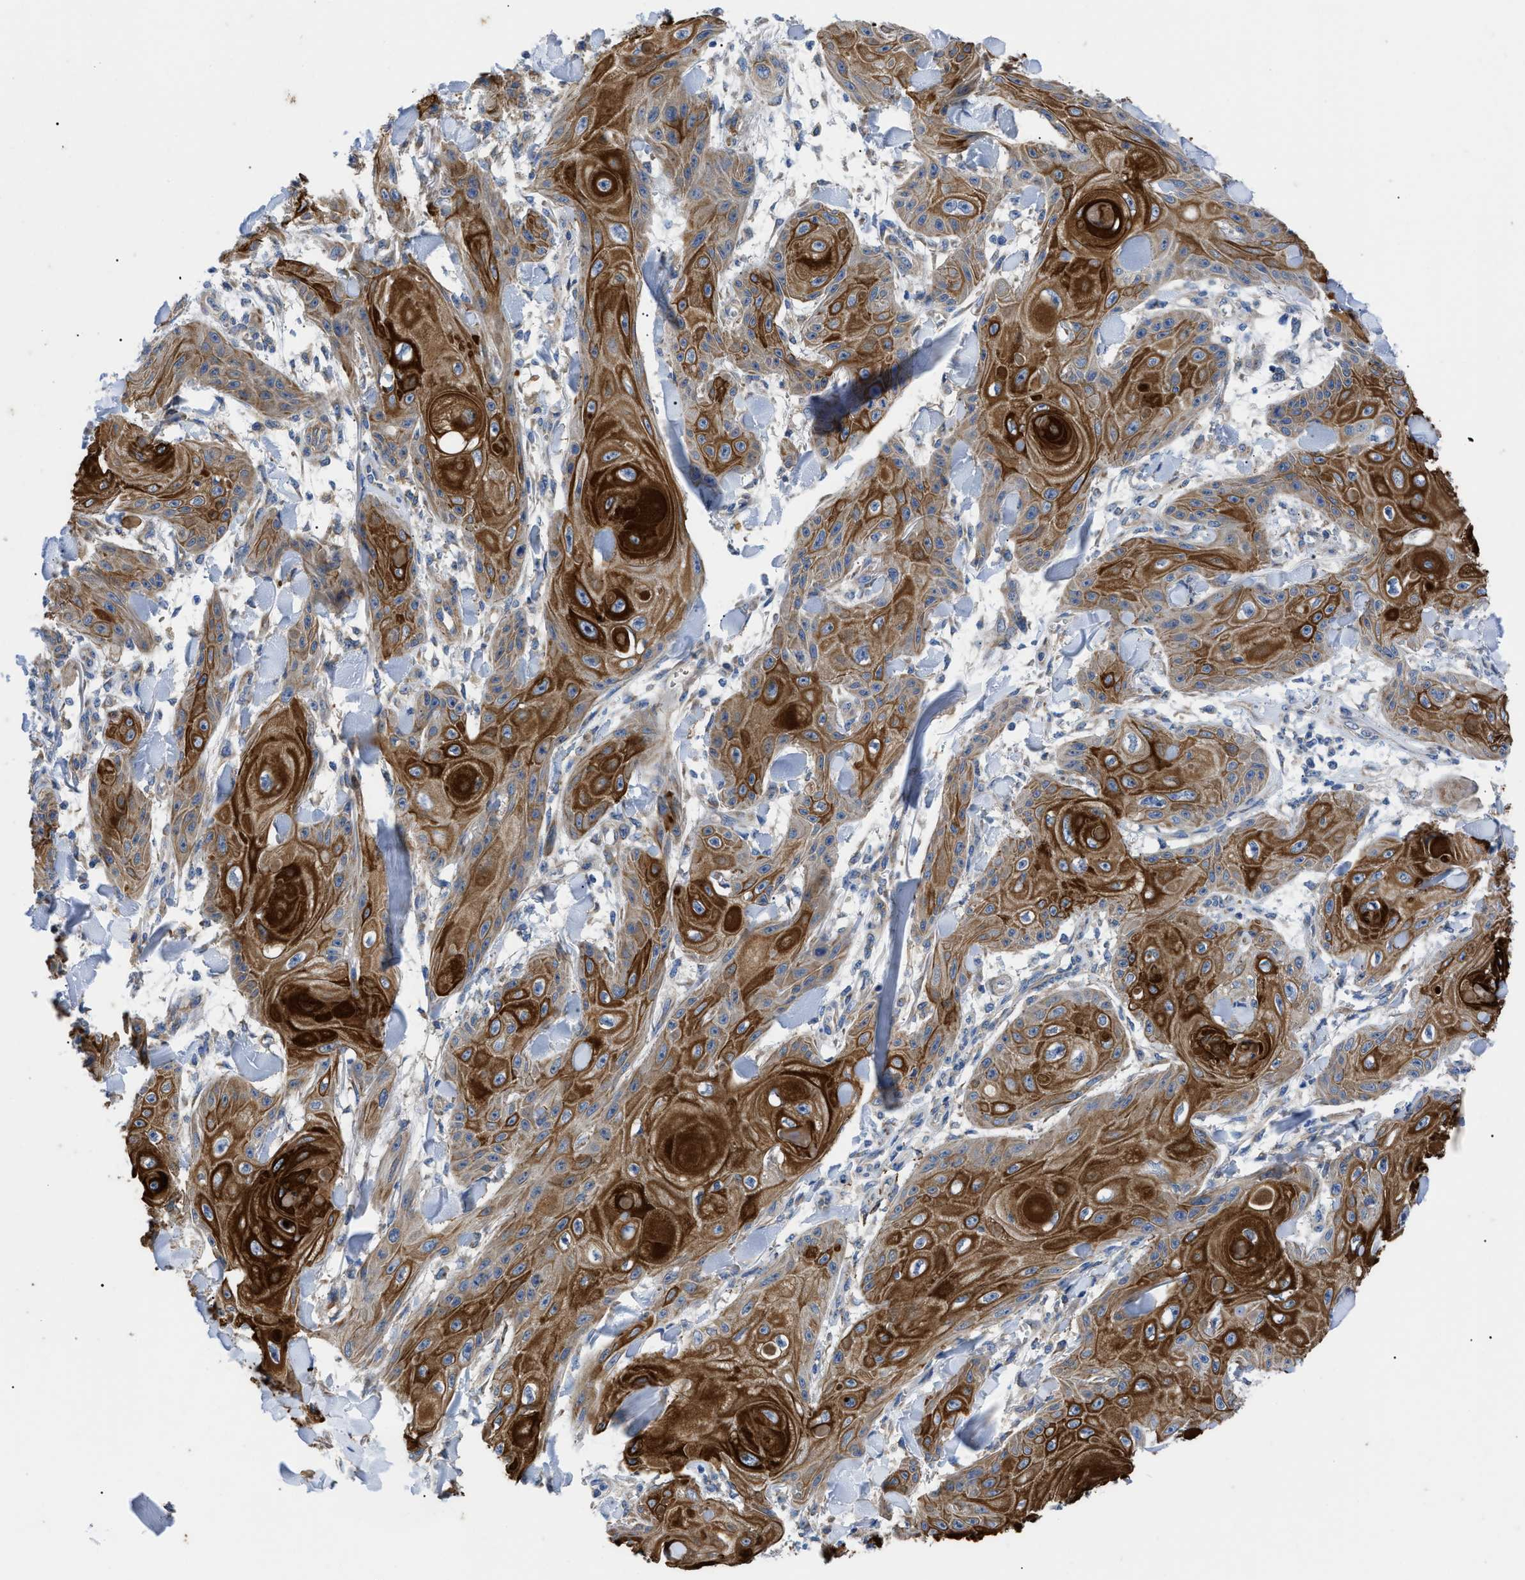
{"staining": {"intensity": "strong", "quantity": ">75%", "location": "cytoplasmic/membranous"}, "tissue": "skin cancer", "cell_type": "Tumor cells", "image_type": "cancer", "snomed": [{"axis": "morphology", "description": "Squamous cell carcinoma, NOS"}, {"axis": "topography", "description": "Skin"}], "caption": "Brown immunohistochemical staining in skin cancer (squamous cell carcinoma) demonstrates strong cytoplasmic/membranous positivity in about >75% of tumor cells. Using DAB (brown) and hematoxylin (blue) stains, captured at high magnification using brightfield microscopy.", "gene": "HSPB8", "patient": {"sex": "male", "age": 74}}